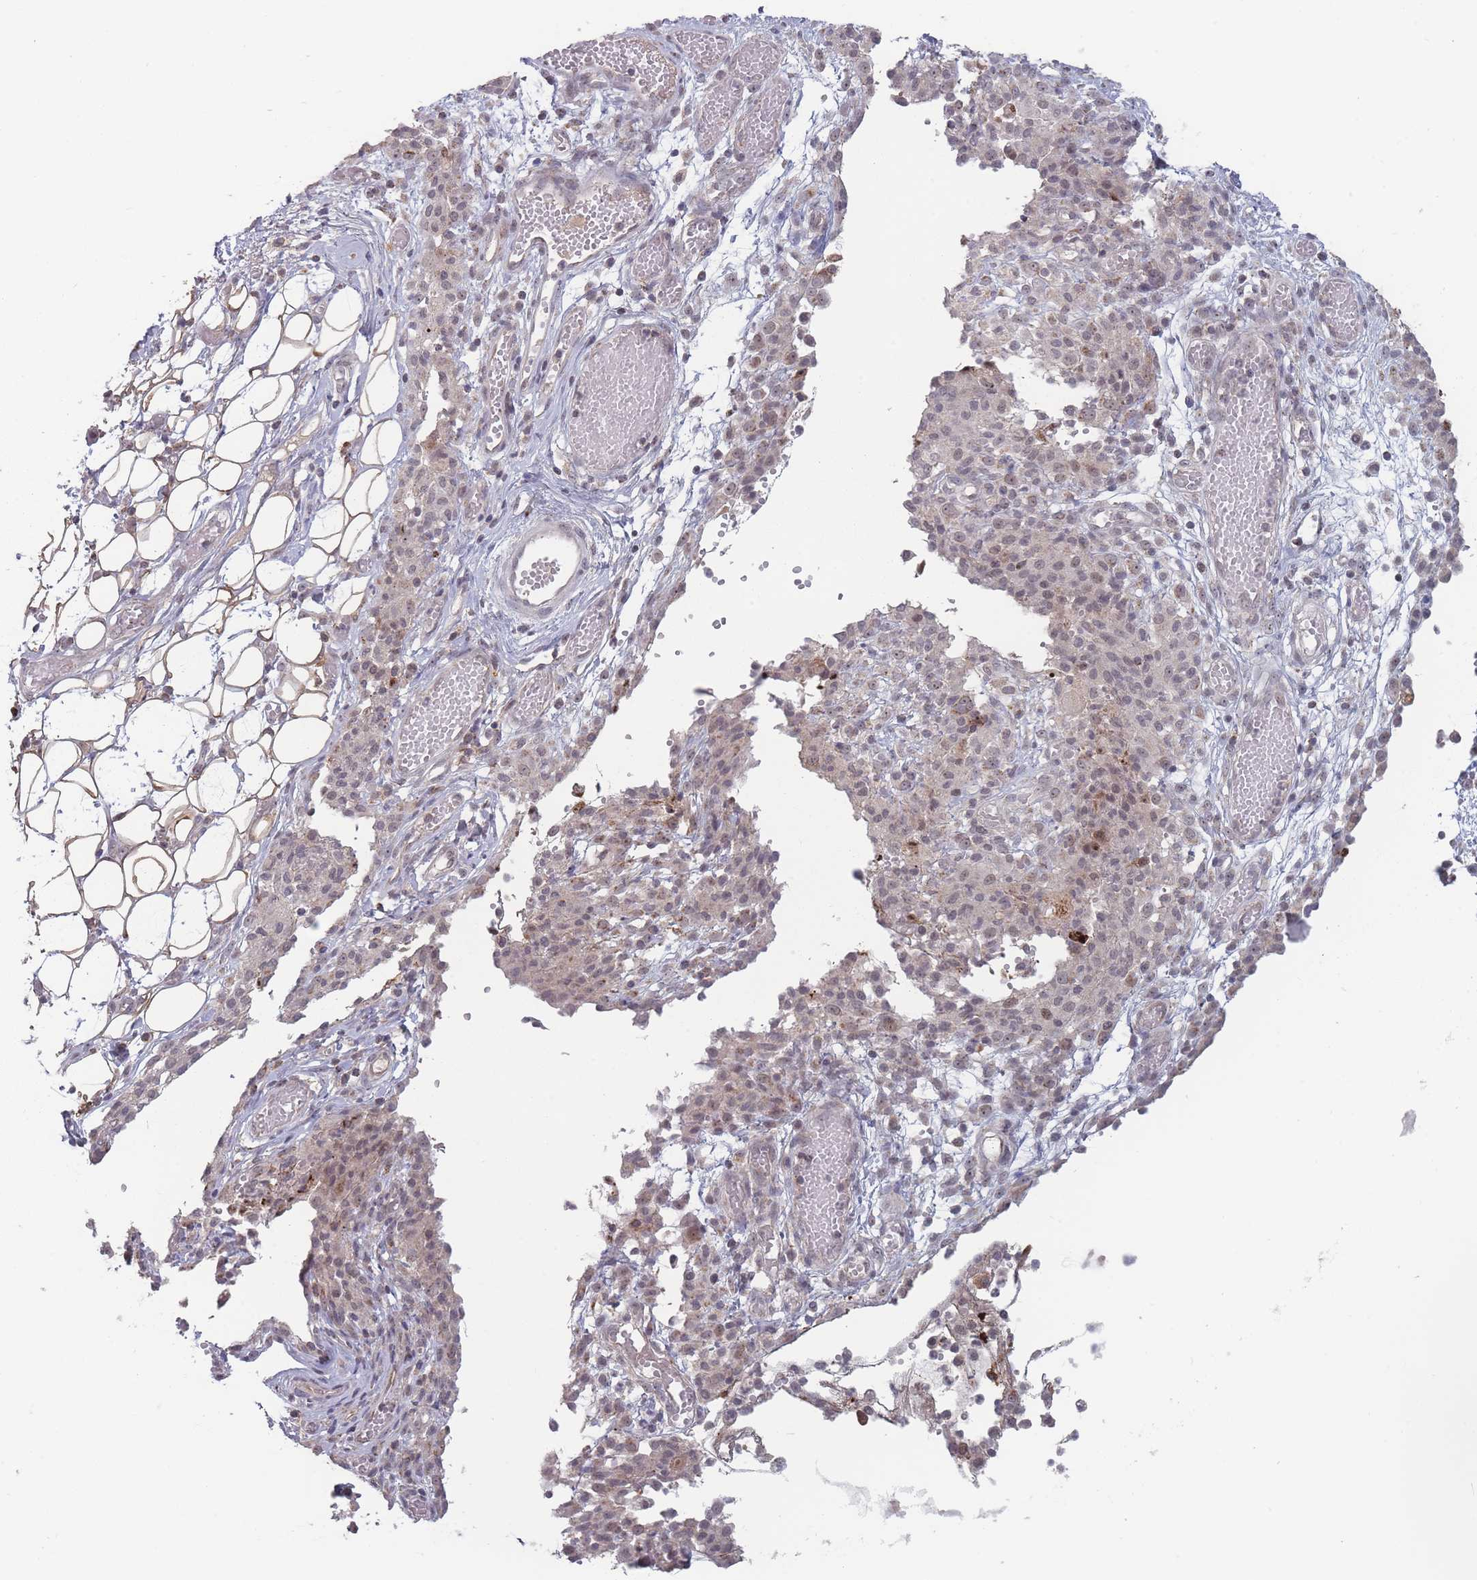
{"staining": {"intensity": "weak", "quantity": "<25%", "location": "cytoplasmic/membranous,nuclear"}, "tissue": "ovarian cancer", "cell_type": "Tumor cells", "image_type": "cancer", "snomed": [{"axis": "morphology", "description": "Carcinoma, endometroid"}, {"axis": "topography", "description": "Ovary"}], "caption": "There is no significant expression in tumor cells of ovarian endometroid carcinoma.", "gene": "TMEM232", "patient": {"sex": "female", "age": 42}}